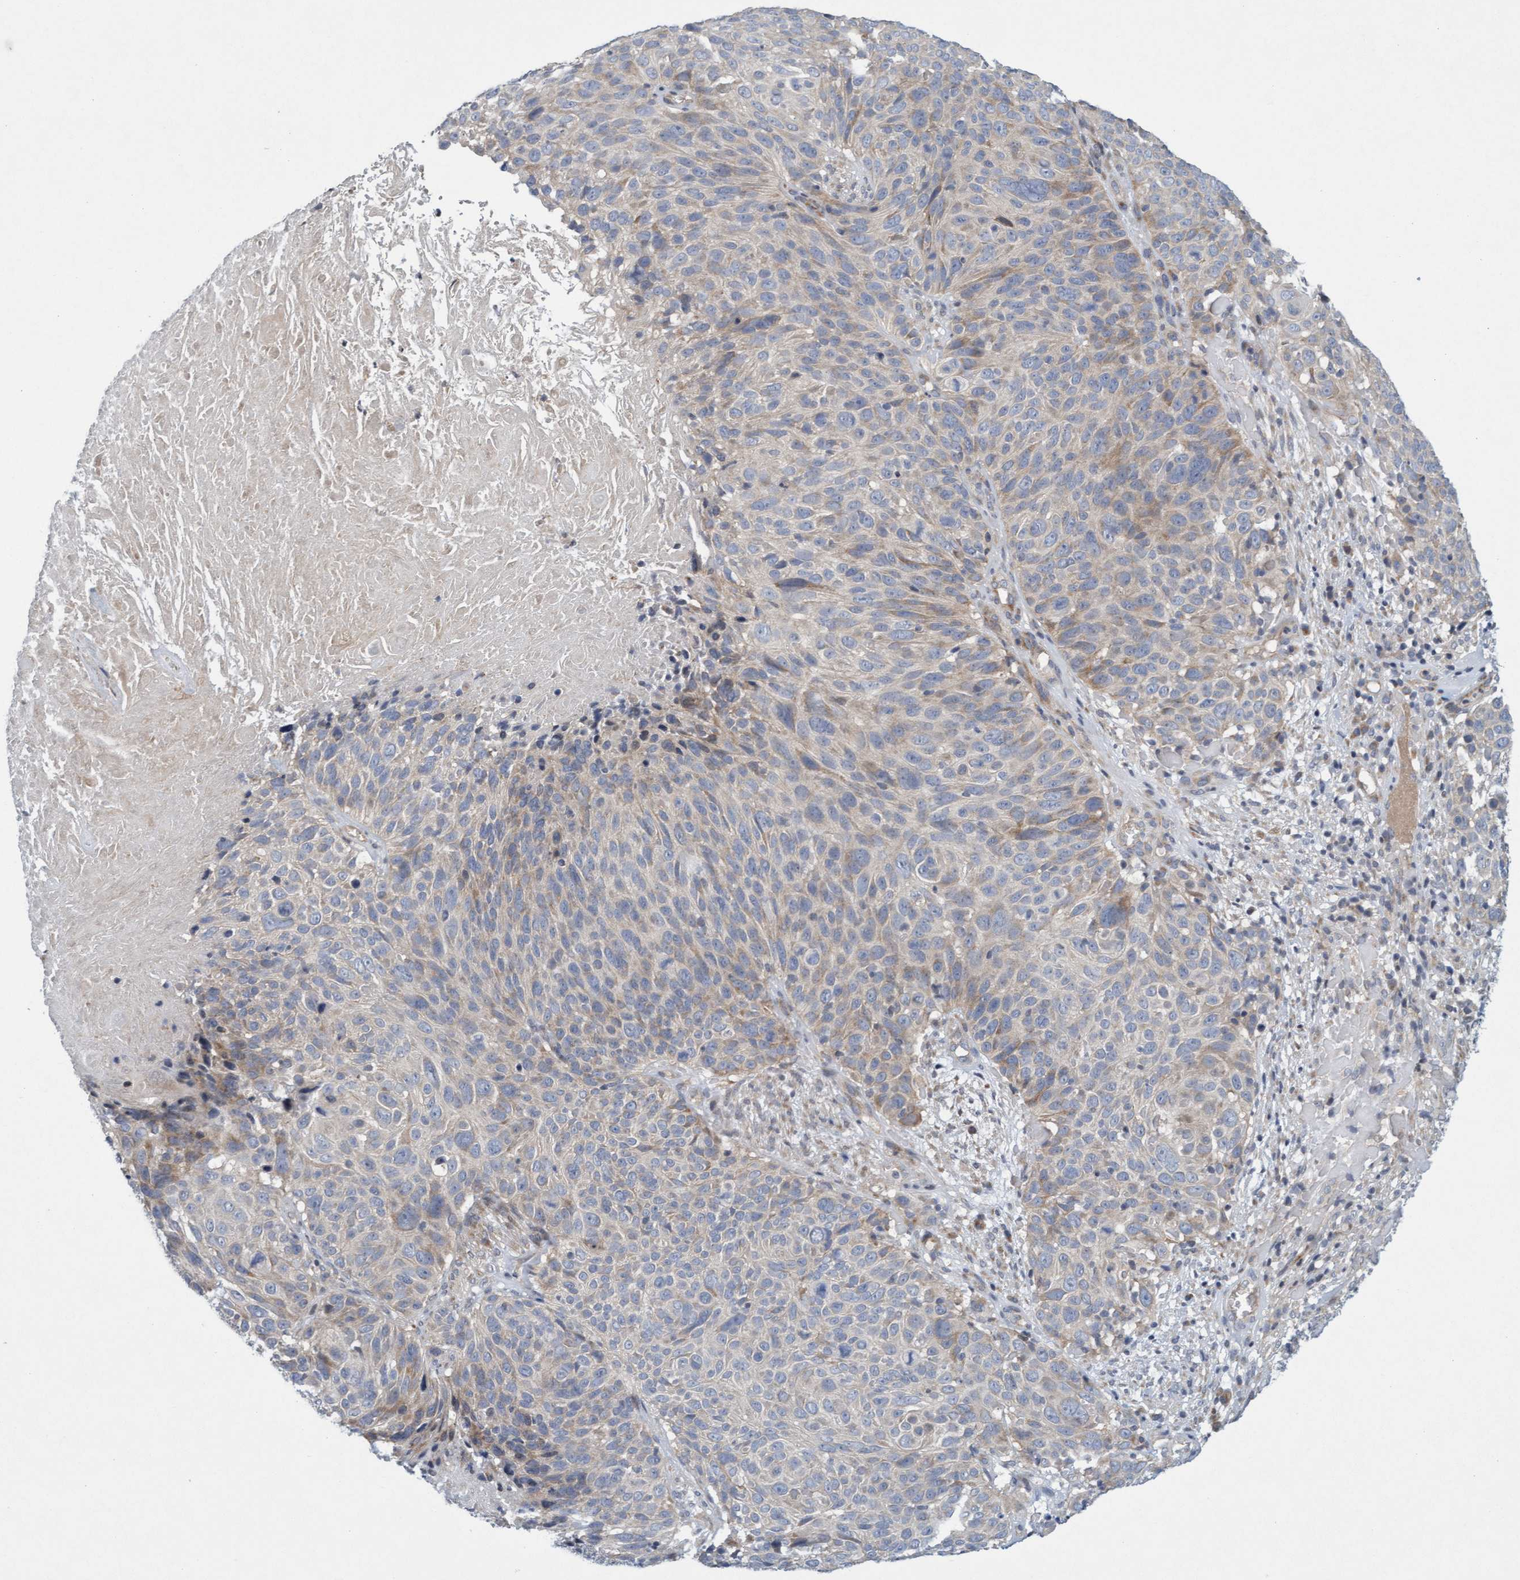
{"staining": {"intensity": "weak", "quantity": "<25%", "location": "cytoplasmic/membranous"}, "tissue": "cervical cancer", "cell_type": "Tumor cells", "image_type": "cancer", "snomed": [{"axis": "morphology", "description": "Squamous cell carcinoma, NOS"}, {"axis": "topography", "description": "Cervix"}], "caption": "Tumor cells are negative for brown protein staining in cervical squamous cell carcinoma.", "gene": "DDHD2", "patient": {"sex": "female", "age": 74}}